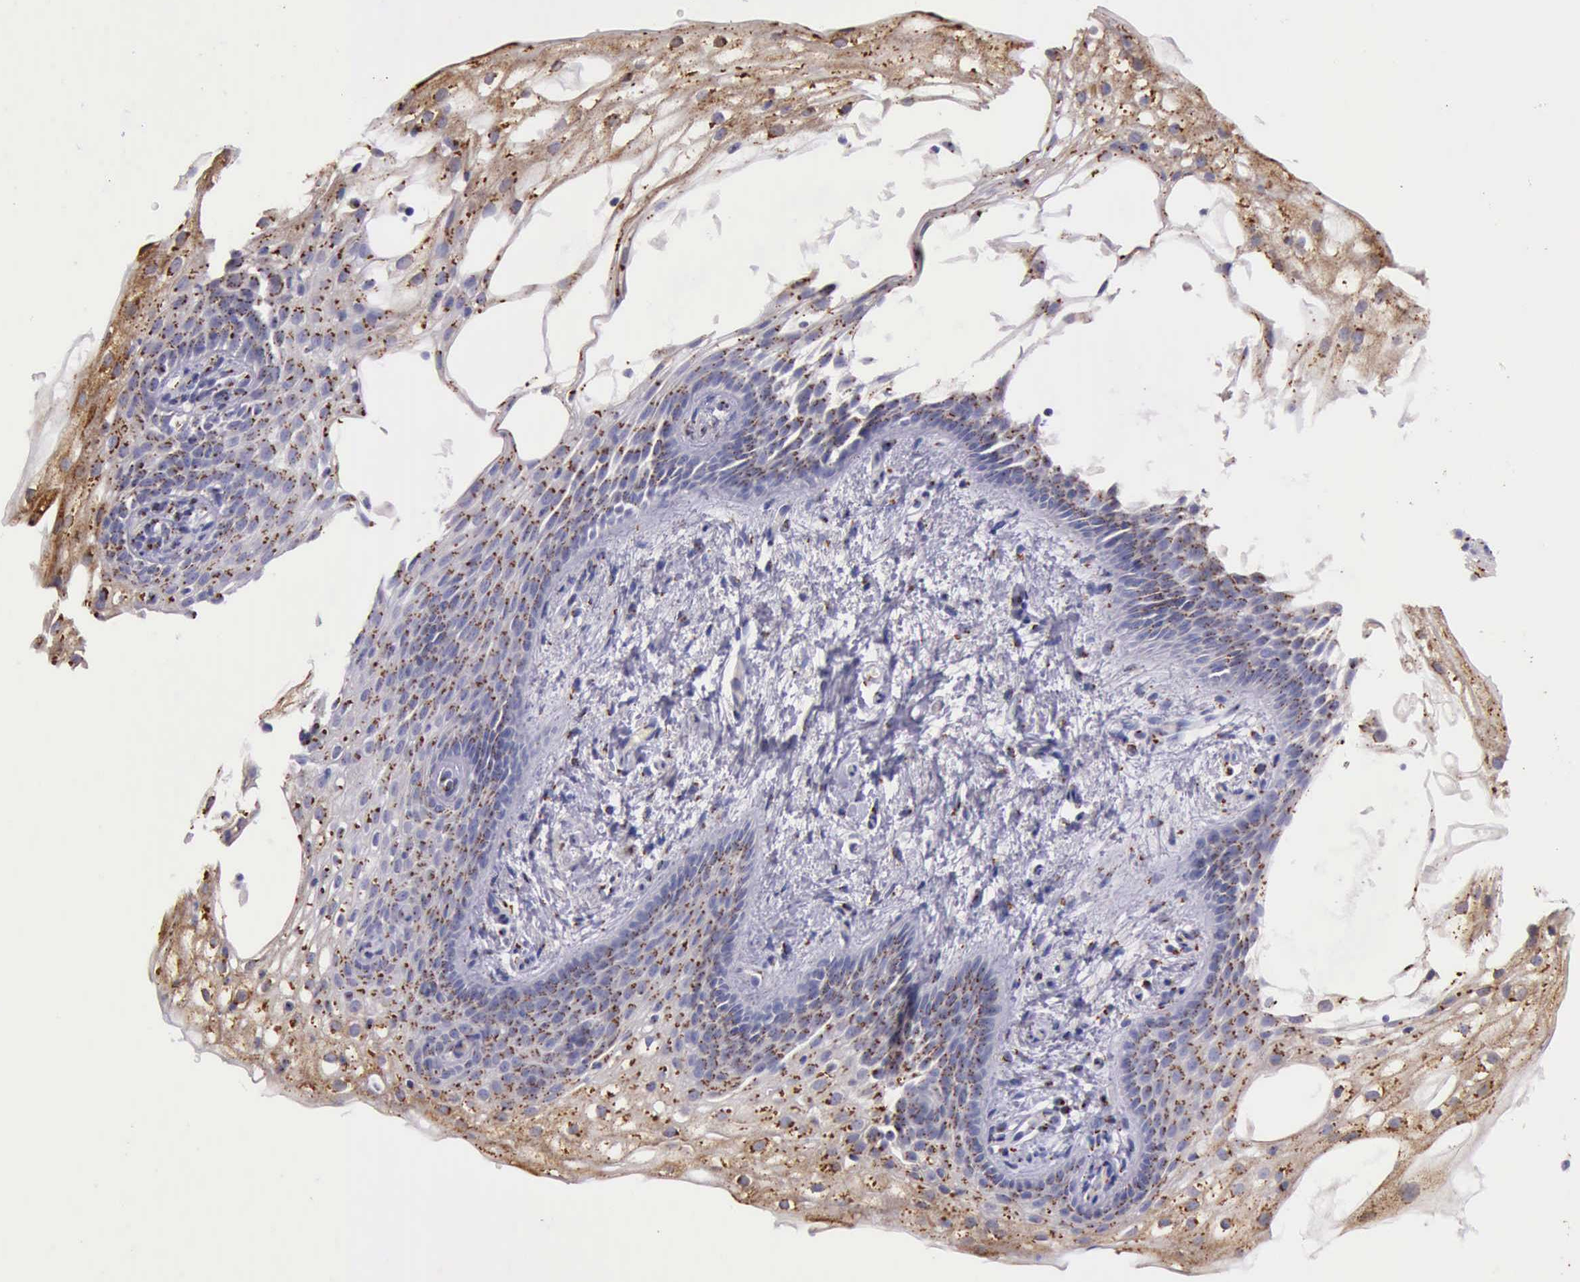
{"staining": {"intensity": "moderate", "quantity": ">75%", "location": "cytoplasmic/membranous"}, "tissue": "vagina", "cell_type": "Squamous epithelial cells", "image_type": "normal", "snomed": [{"axis": "morphology", "description": "Normal tissue, NOS"}, {"axis": "topography", "description": "Vagina"}], "caption": "The micrograph shows staining of normal vagina, revealing moderate cytoplasmic/membranous protein expression (brown color) within squamous epithelial cells. Ihc stains the protein of interest in brown and the nuclei are stained blue.", "gene": "GOLGA5", "patient": {"sex": "female", "age": 61}}